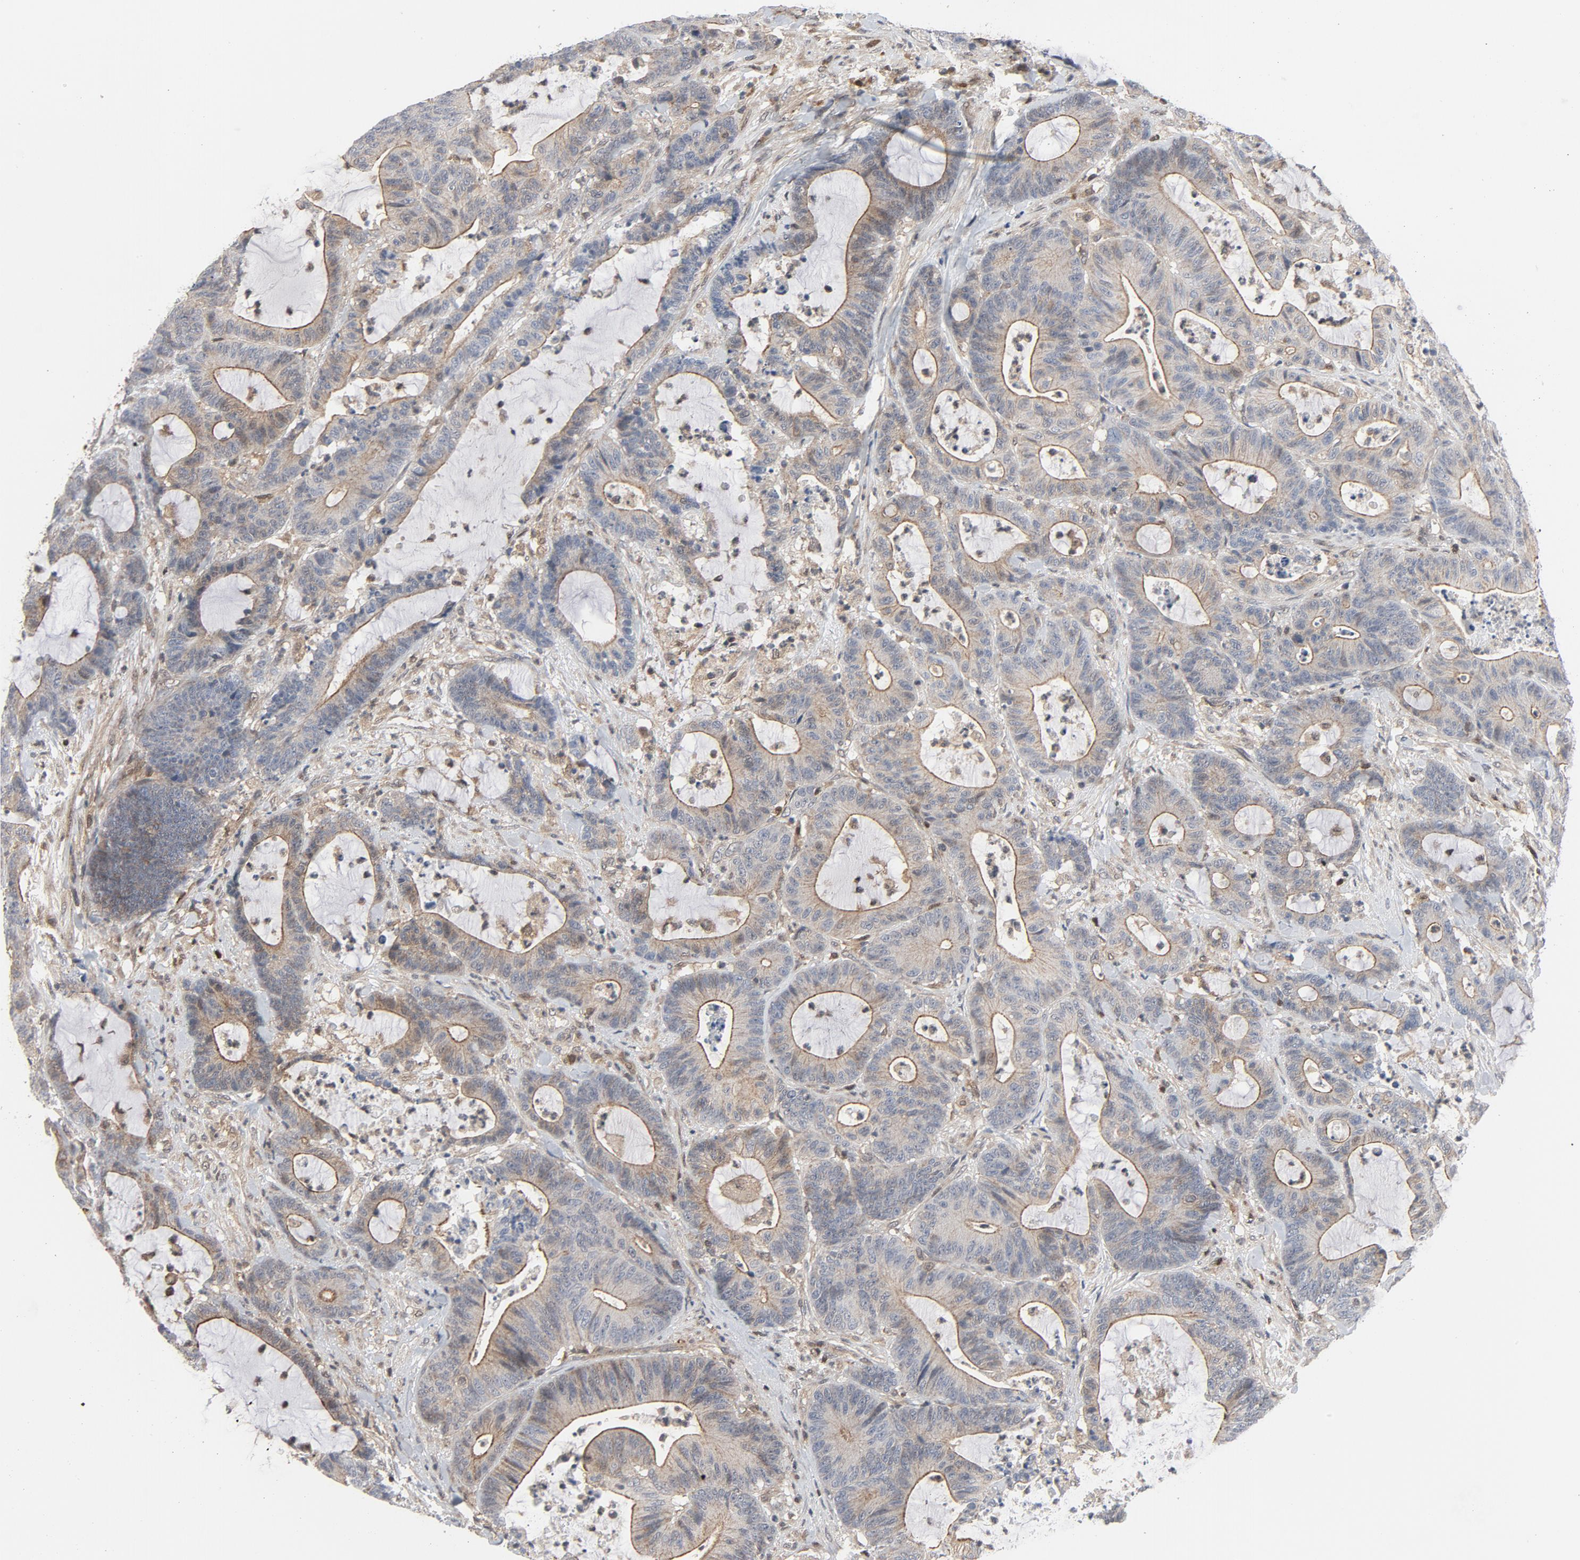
{"staining": {"intensity": "weak", "quantity": "25%-75%", "location": "cytoplasmic/membranous"}, "tissue": "colorectal cancer", "cell_type": "Tumor cells", "image_type": "cancer", "snomed": [{"axis": "morphology", "description": "Adenocarcinoma, NOS"}, {"axis": "topography", "description": "Colon"}], "caption": "Immunohistochemistry histopathology image of colorectal adenocarcinoma stained for a protein (brown), which displays low levels of weak cytoplasmic/membranous expression in approximately 25%-75% of tumor cells.", "gene": "TRADD", "patient": {"sex": "female", "age": 84}}